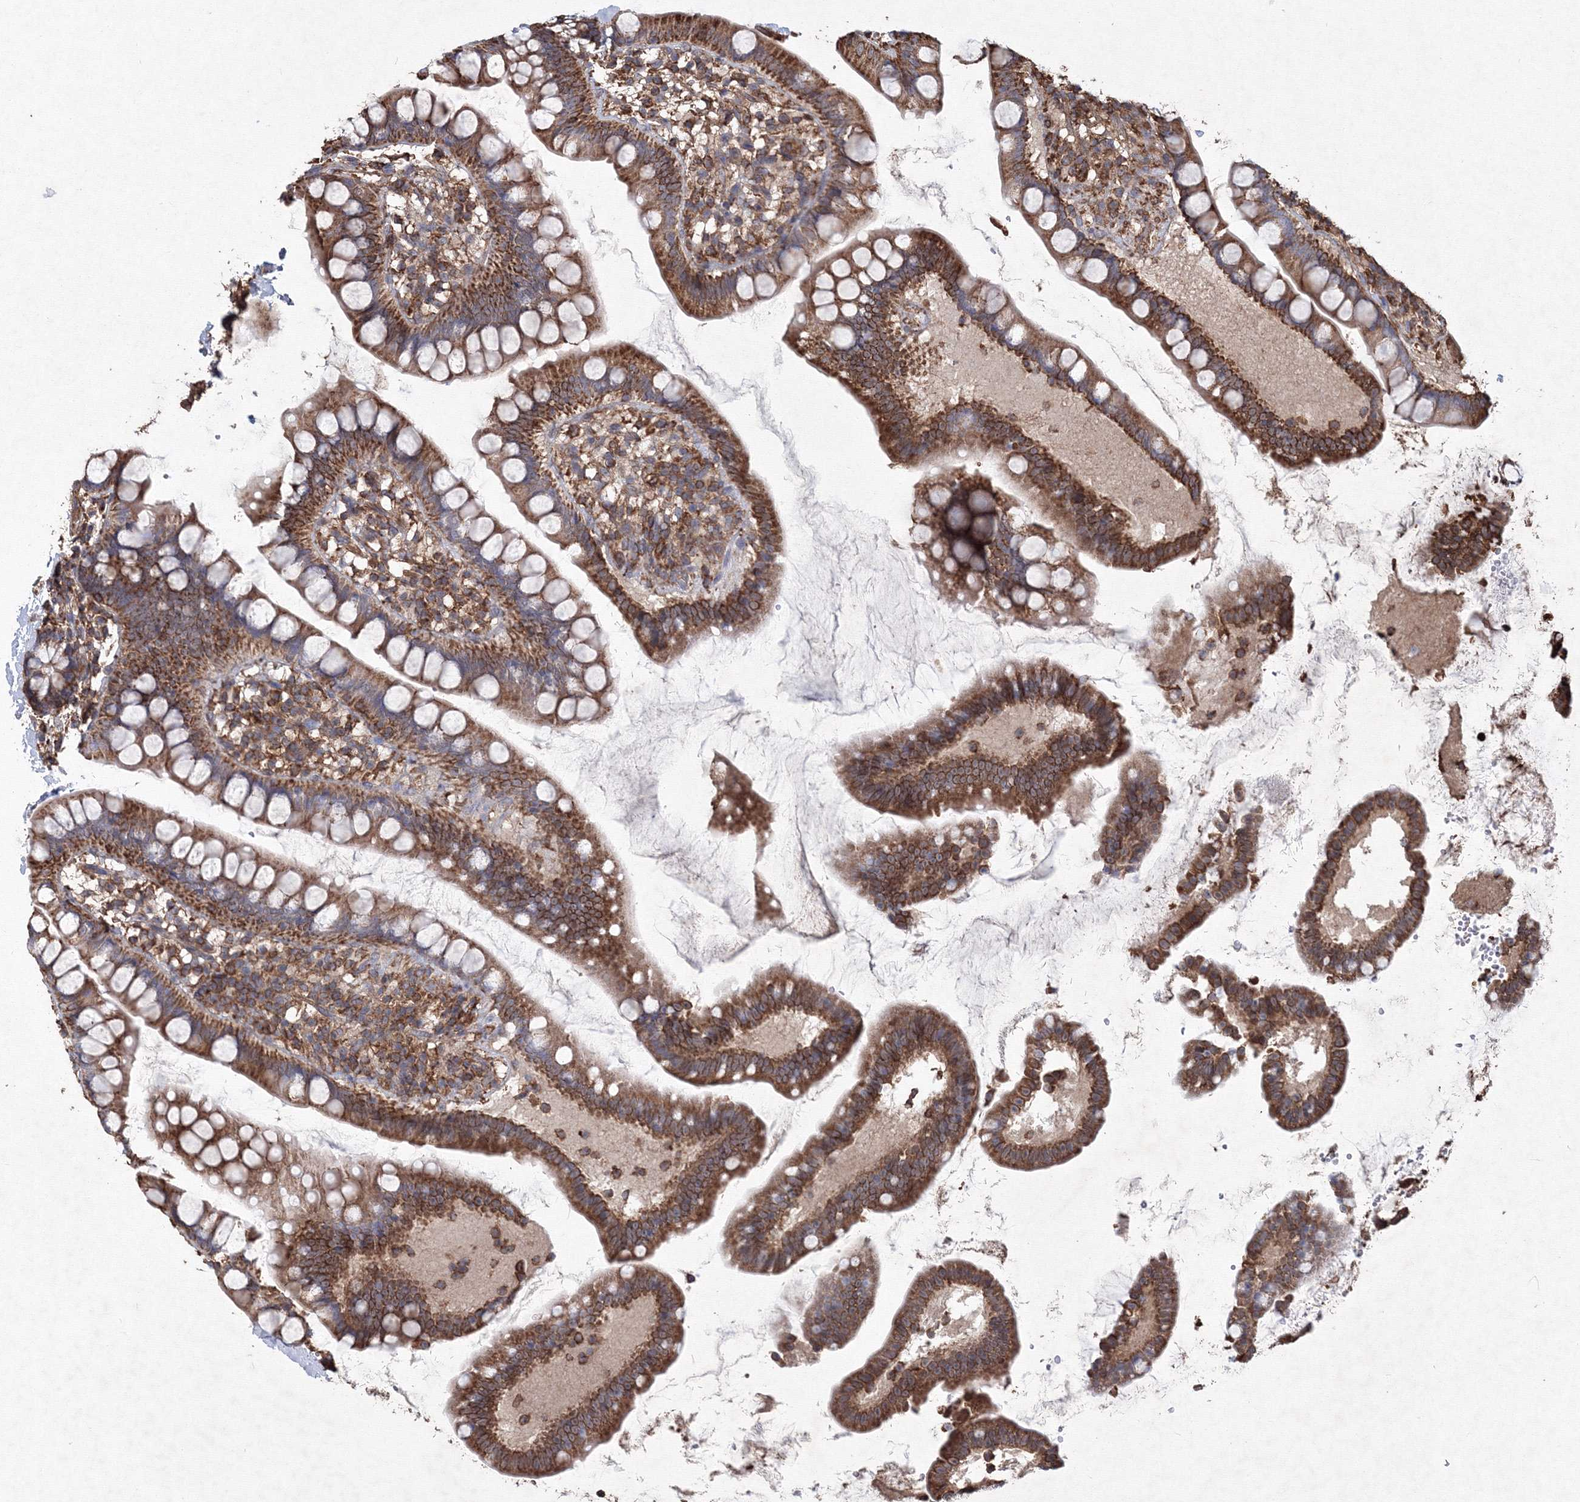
{"staining": {"intensity": "moderate", "quantity": ">75%", "location": "cytoplasmic/membranous"}, "tissue": "small intestine", "cell_type": "Glandular cells", "image_type": "normal", "snomed": [{"axis": "morphology", "description": "Normal tissue, NOS"}, {"axis": "topography", "description": "Small intestine"}], "caption": "Brown immunohistochemical staining in normal human small intestine exhibits moderate cytoplasmic/membranous staining in approximately >75% of glandular cells.", "gene": "TMEM139", "patient": {"sex": "female", "age": 84}}